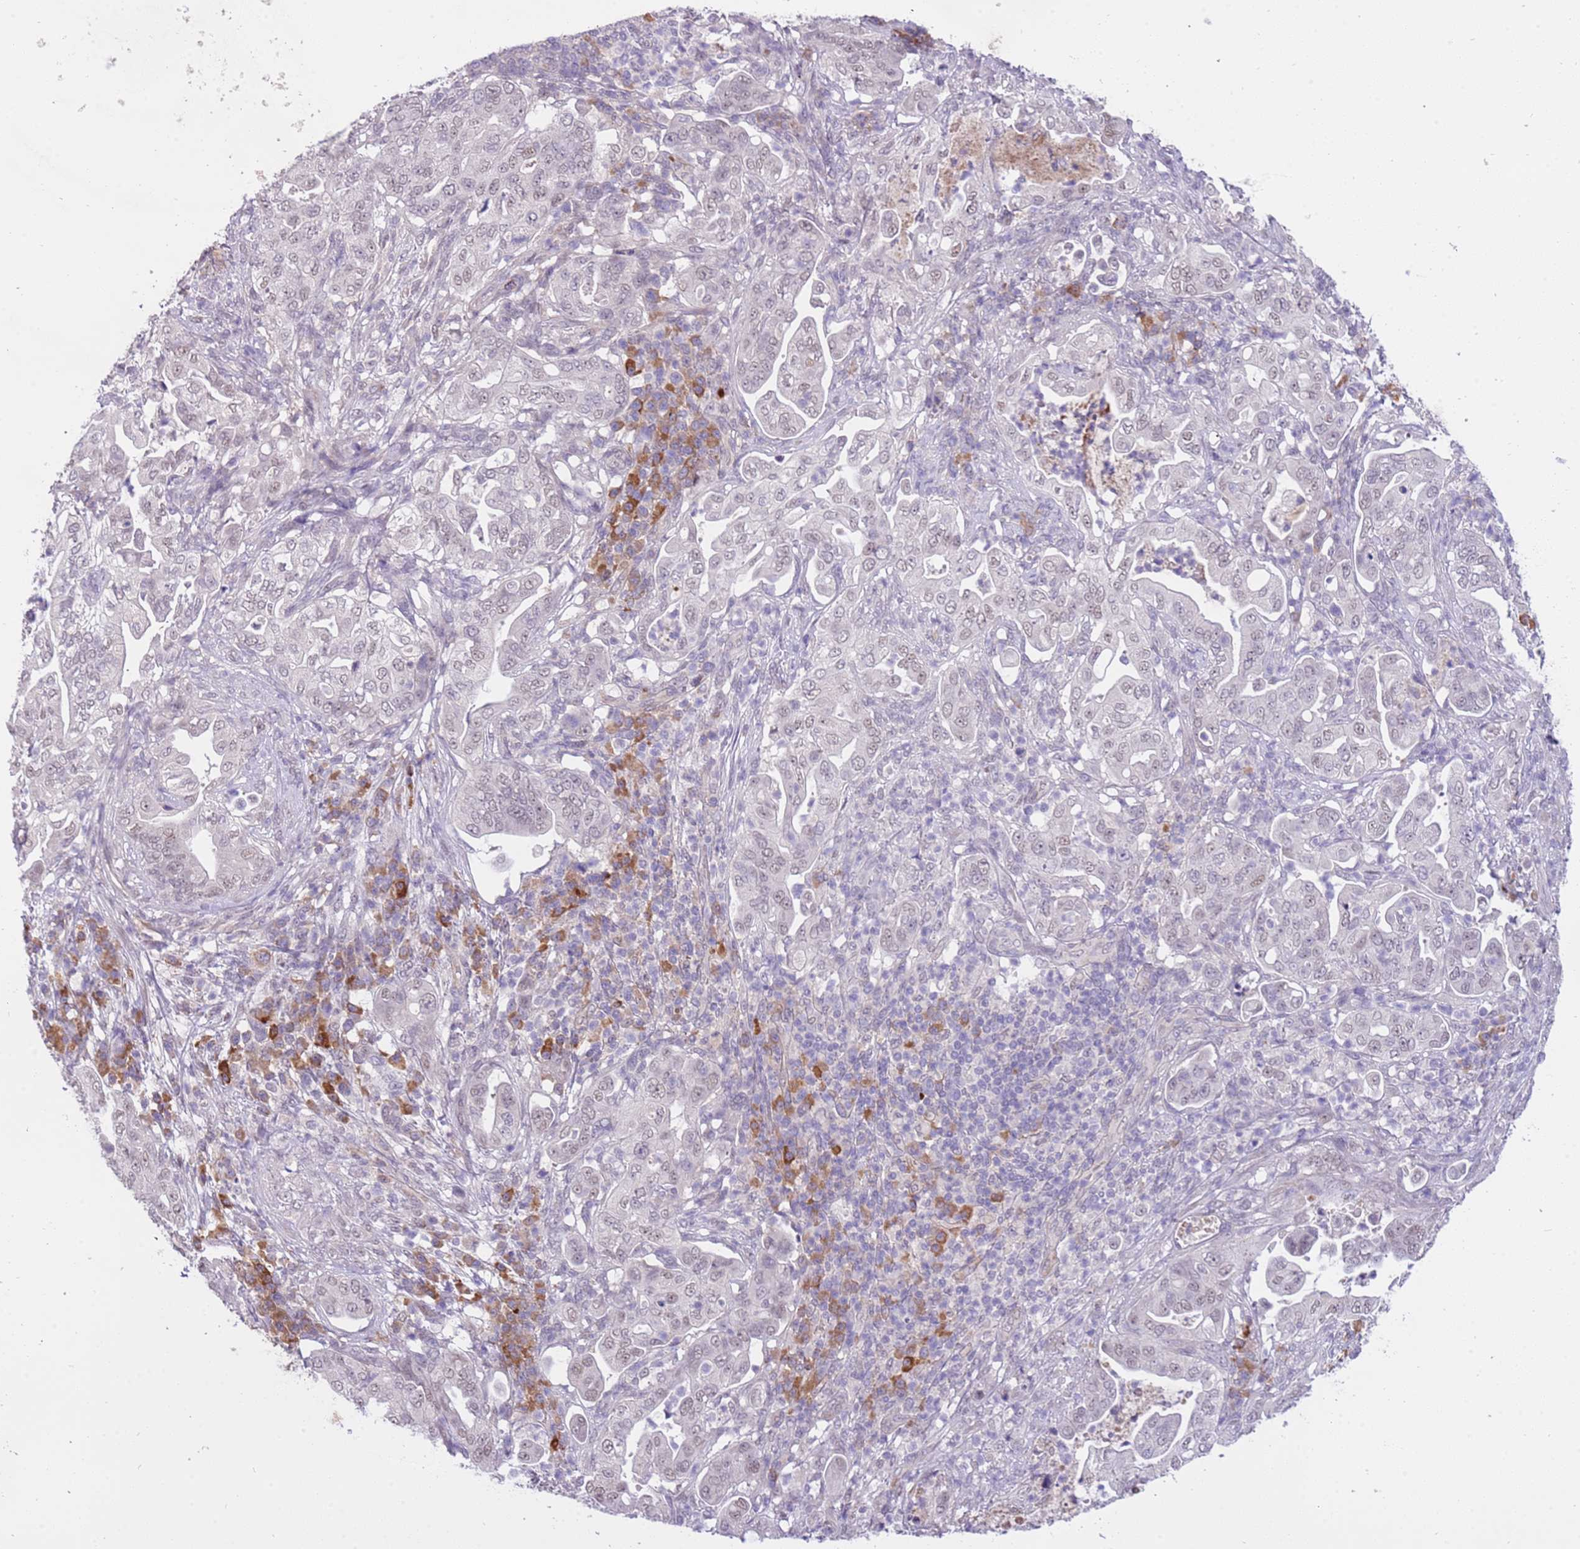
{"staining": {"intensity": "weak", "quantity": "<25%", "location": "nuclear"}, "tissue": "pancreatic cancer", "cell_type": "Tumor cells", "image_type": "cancer", "snomed": [{"axis": "morphology", "description": "Normal tissue, NOS"}, {"axis": "morphology", "description": "Adenocarcinoma, NOS"}, {"axis": "topography", "description": "Lymph node"}, {"axis": "topography", "description": "Pancreas"}], "caption": "DAB (3,3'-diaminobenzidine) immunohistochemical staining of human adenocarcinoma (pancreatic) reveals no significant staining in tumor cells.", "gene": "MAGEF1", "patient": {"sex": "female", "age": 67}}